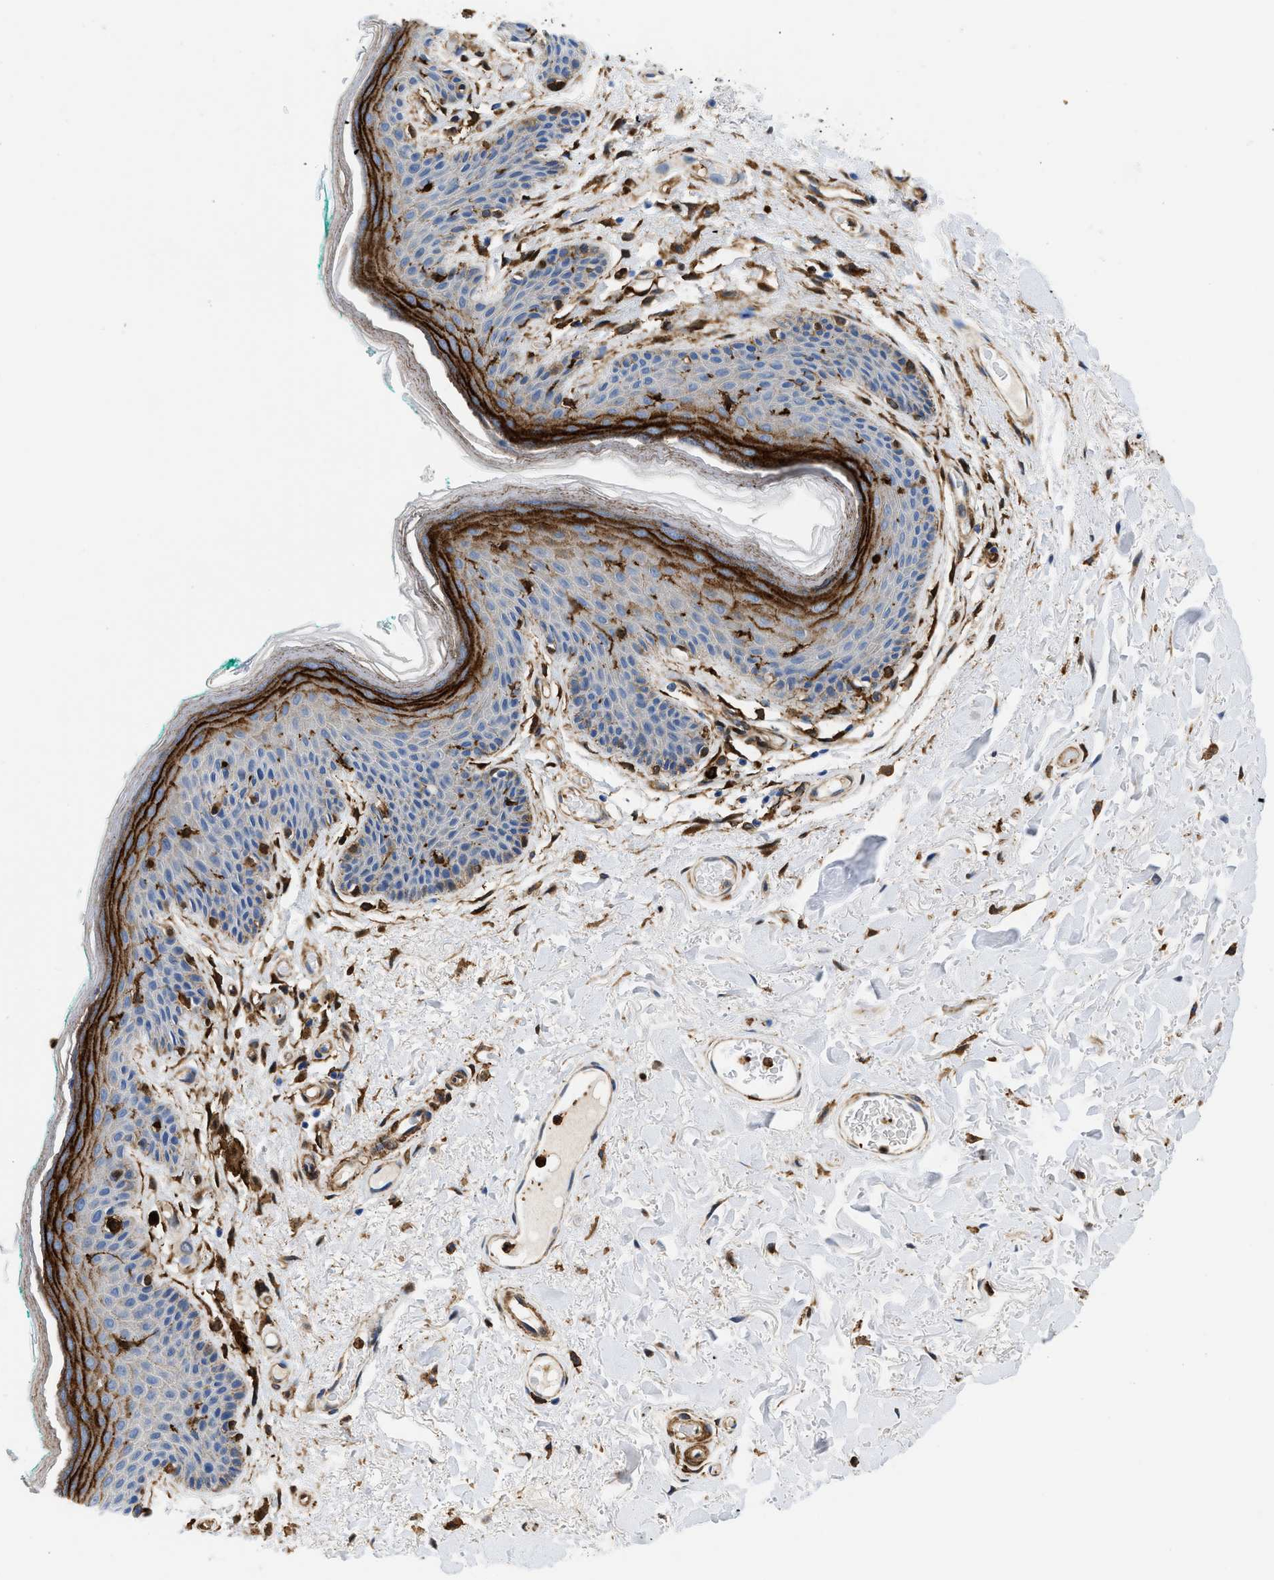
{"staining": {"intensity": "strong", "quantity": "<25%", "location": "cytoplasmic/membranous"}, "tissue": "skin", "cell_type": "Epidermal cells", "image_type": "normal", "snomed": [{"axis": "morphology", "description": "Normal tissue, NOS"}, {"axis": "topography", "description": "Anal"}], "caption": "The histopathology image exhibits immunohistochemical staining of unremarkable skin. There is strong cytoplasmic/membranous staining is appreciated in approximately <25% of epidermal cells.", "gene": "GSN", "patient": {"sex": "male", "age": 74}}